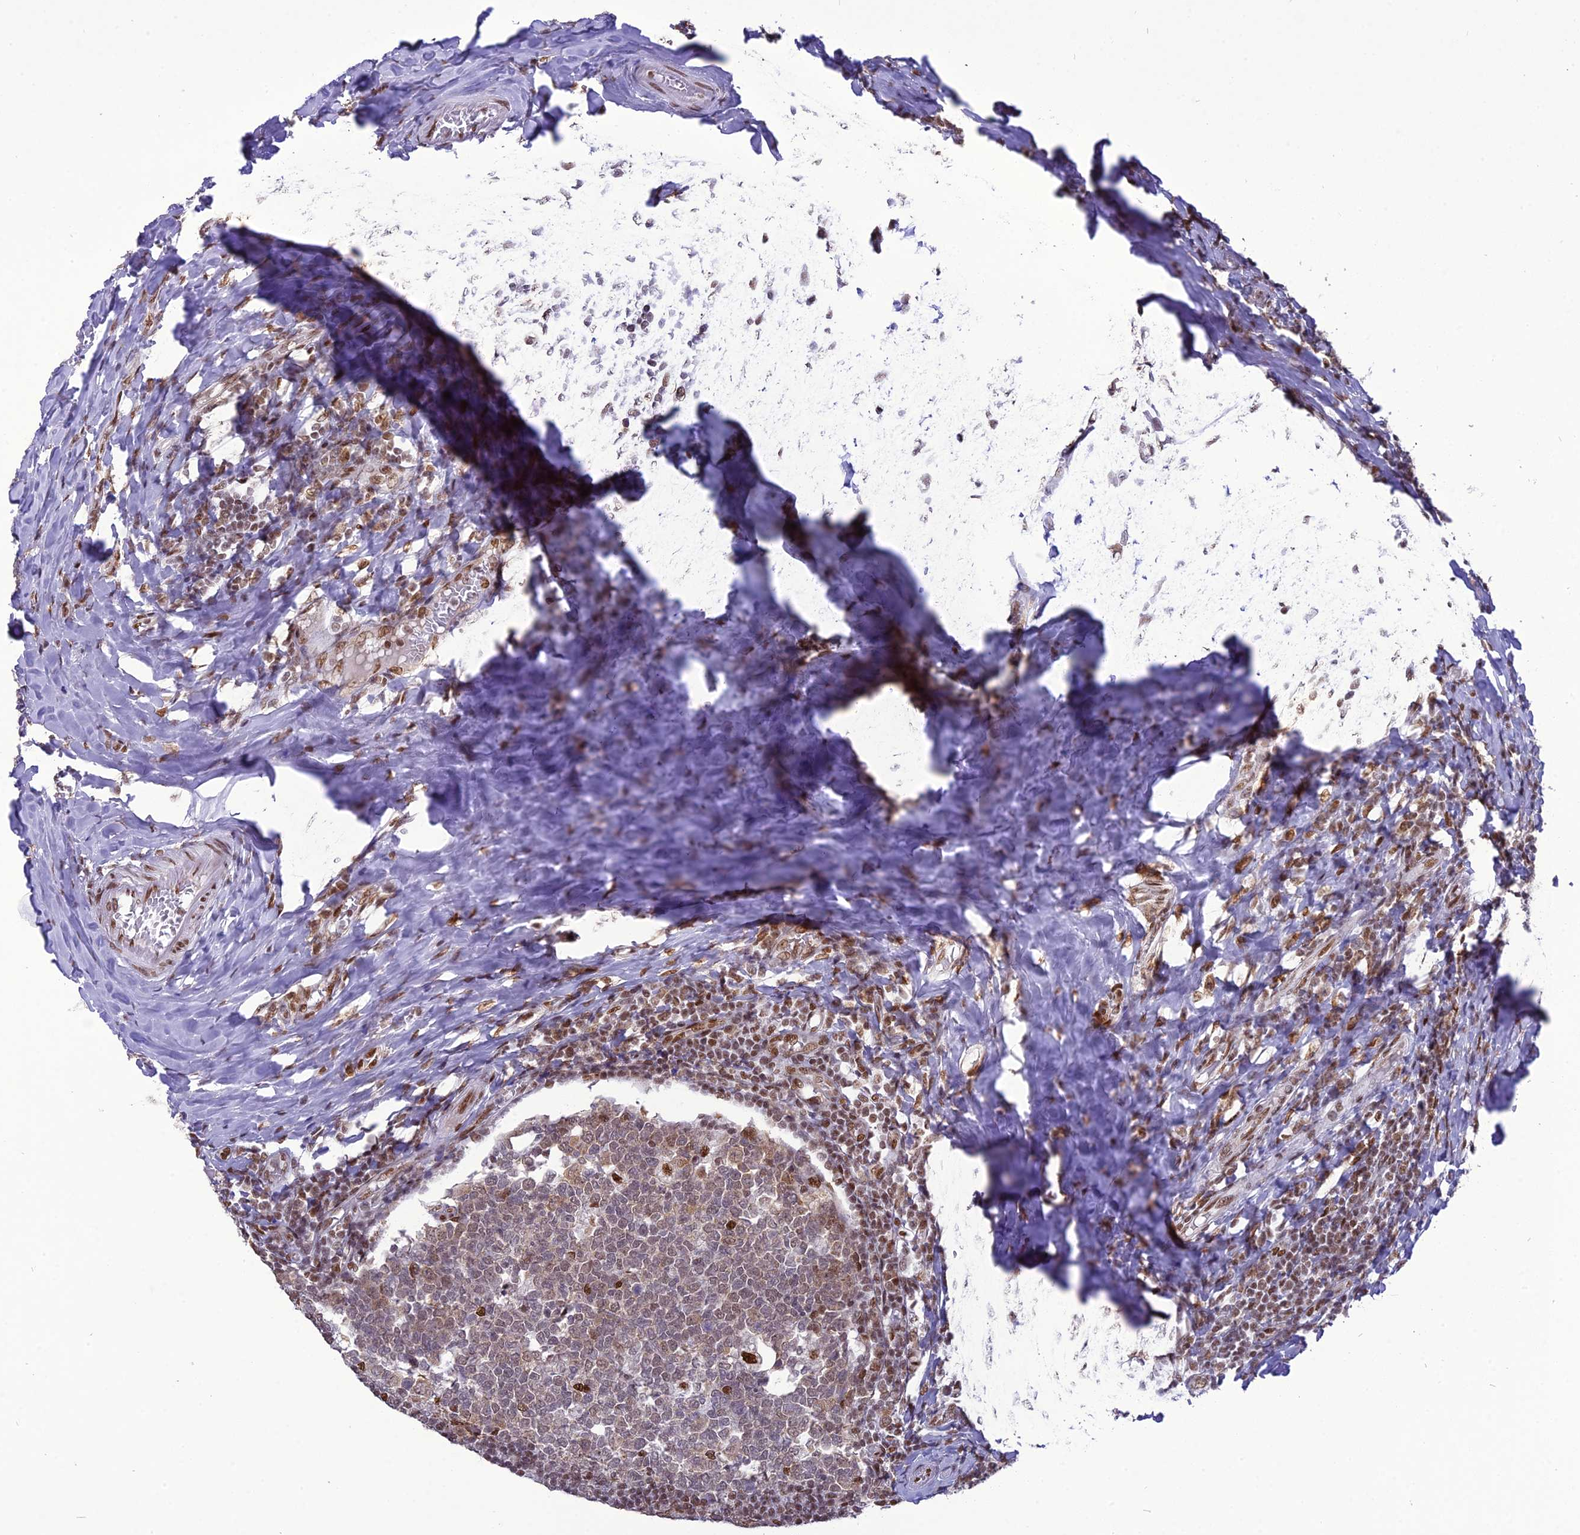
{"staining": {"intensity": "moderate", "quantity": "25%-75%", "location": "nuclear"}, "tissue": "tonsil", "cell_type": "Germinal center cells", "image_type": "normal", "snomed": [{"axis": "morphology", "description": "Normal tissue, NOS"}, {"axis": "topography", "description": "Tonsil"}], "caption": "Moderate nuclear staining is seen in about 25%-75% of germinal center cells in unremarkable tonsil.", "gene": "DDX1", "patient": {"sex": "female", "age": 19}}